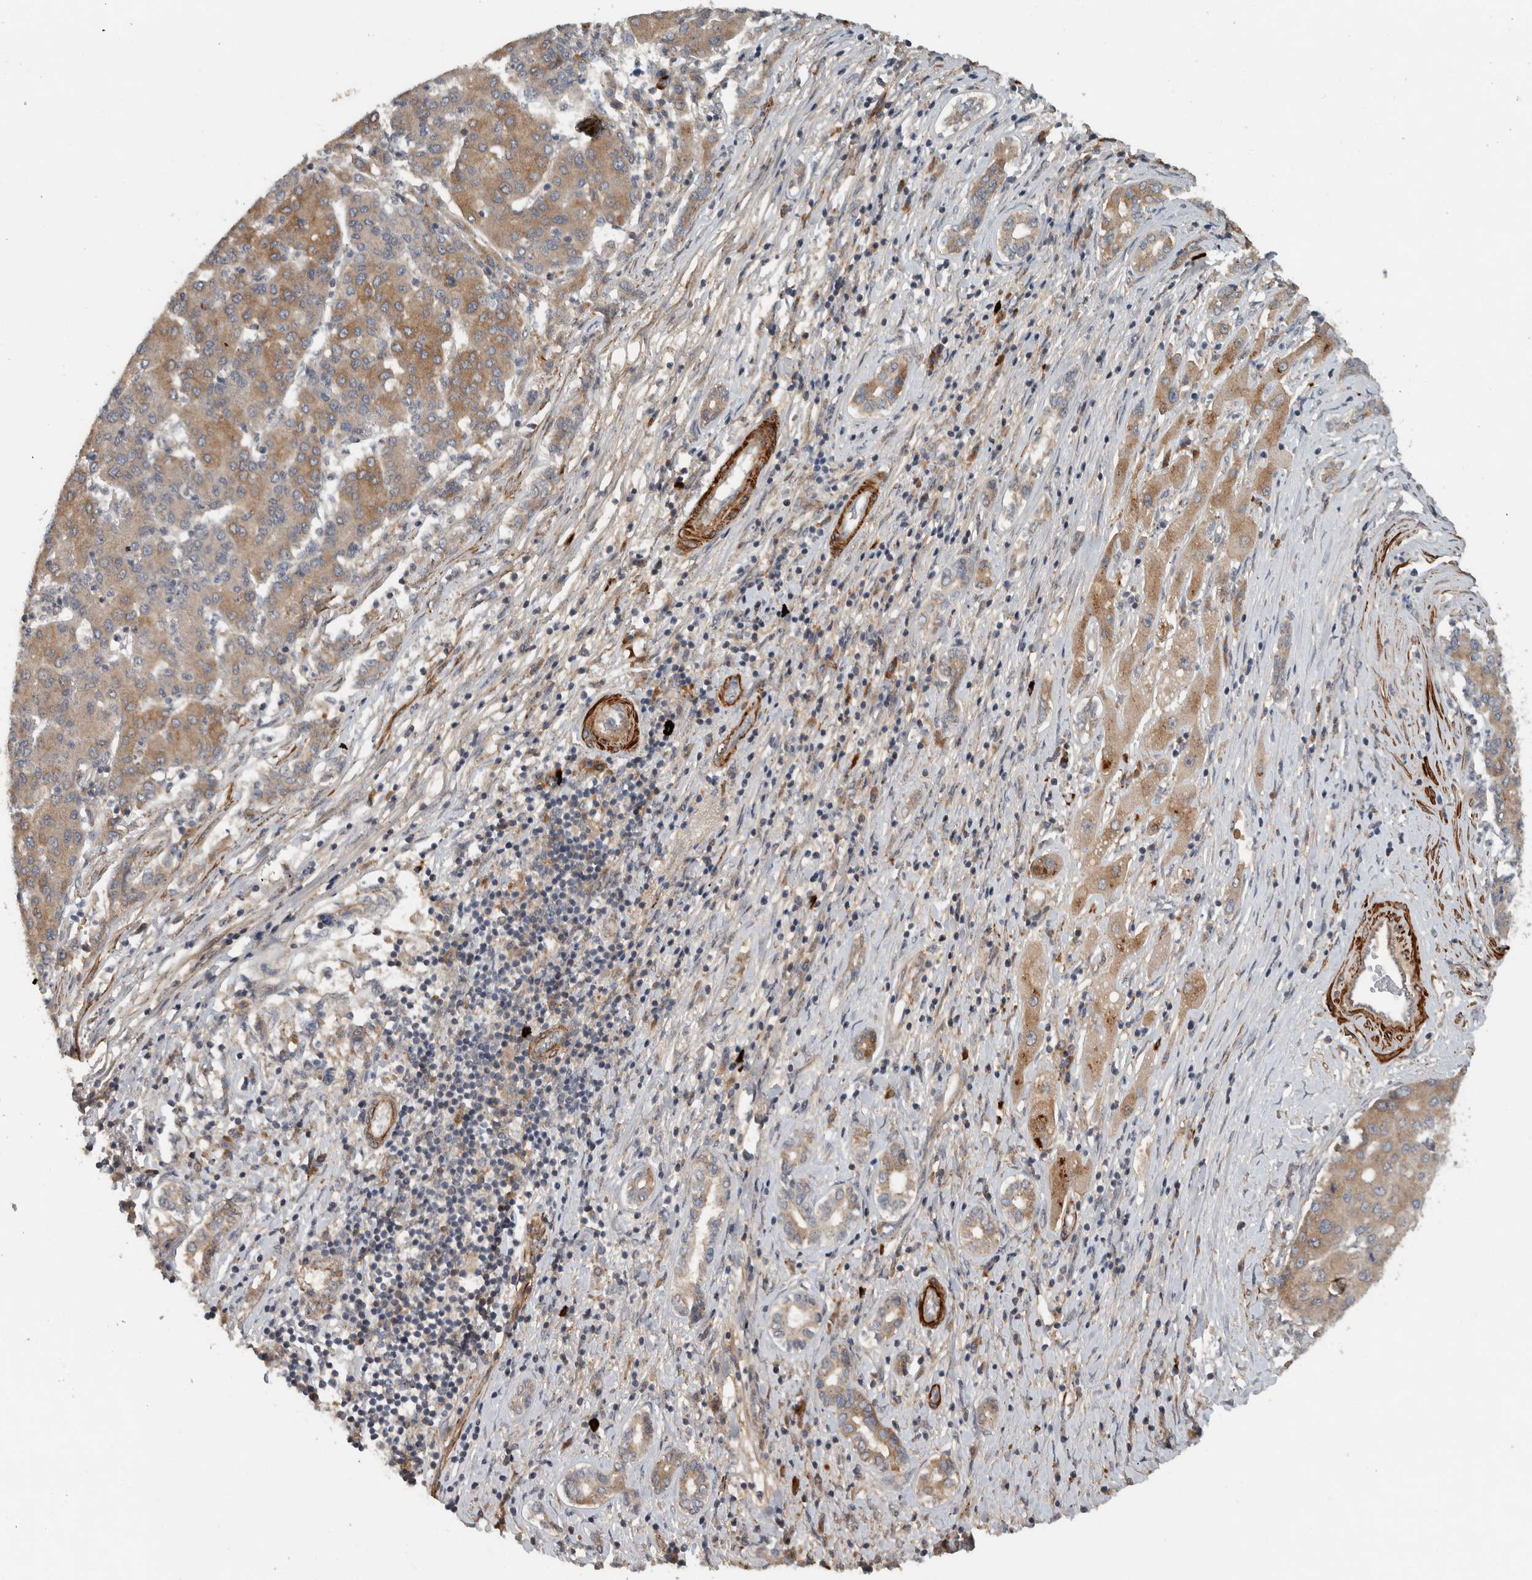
{"staining": {"intensity": "moderate", "quantity": ">75%", "location": "cytoplasmic/membranous"}, "tissue": "liver cancer", "cell_type": "Tumor cells", "image_type": "cancer", "snomed": [{"axis": "morphology", "description": "Carcinoma, Hepatocellular, NOS"}, {"axis": "topography", "description": "Liver"}], "caption": "DAB (3,3'-diaminobenzidine) immunohistochemical staining of human hepatocellular carcinoma (liver) displays moderate cytoplasmic/membranous protein positivity in about >75% of tumor cells.", "gene": "LBHD1", "patient": {"sex": "male", "age": 65}}